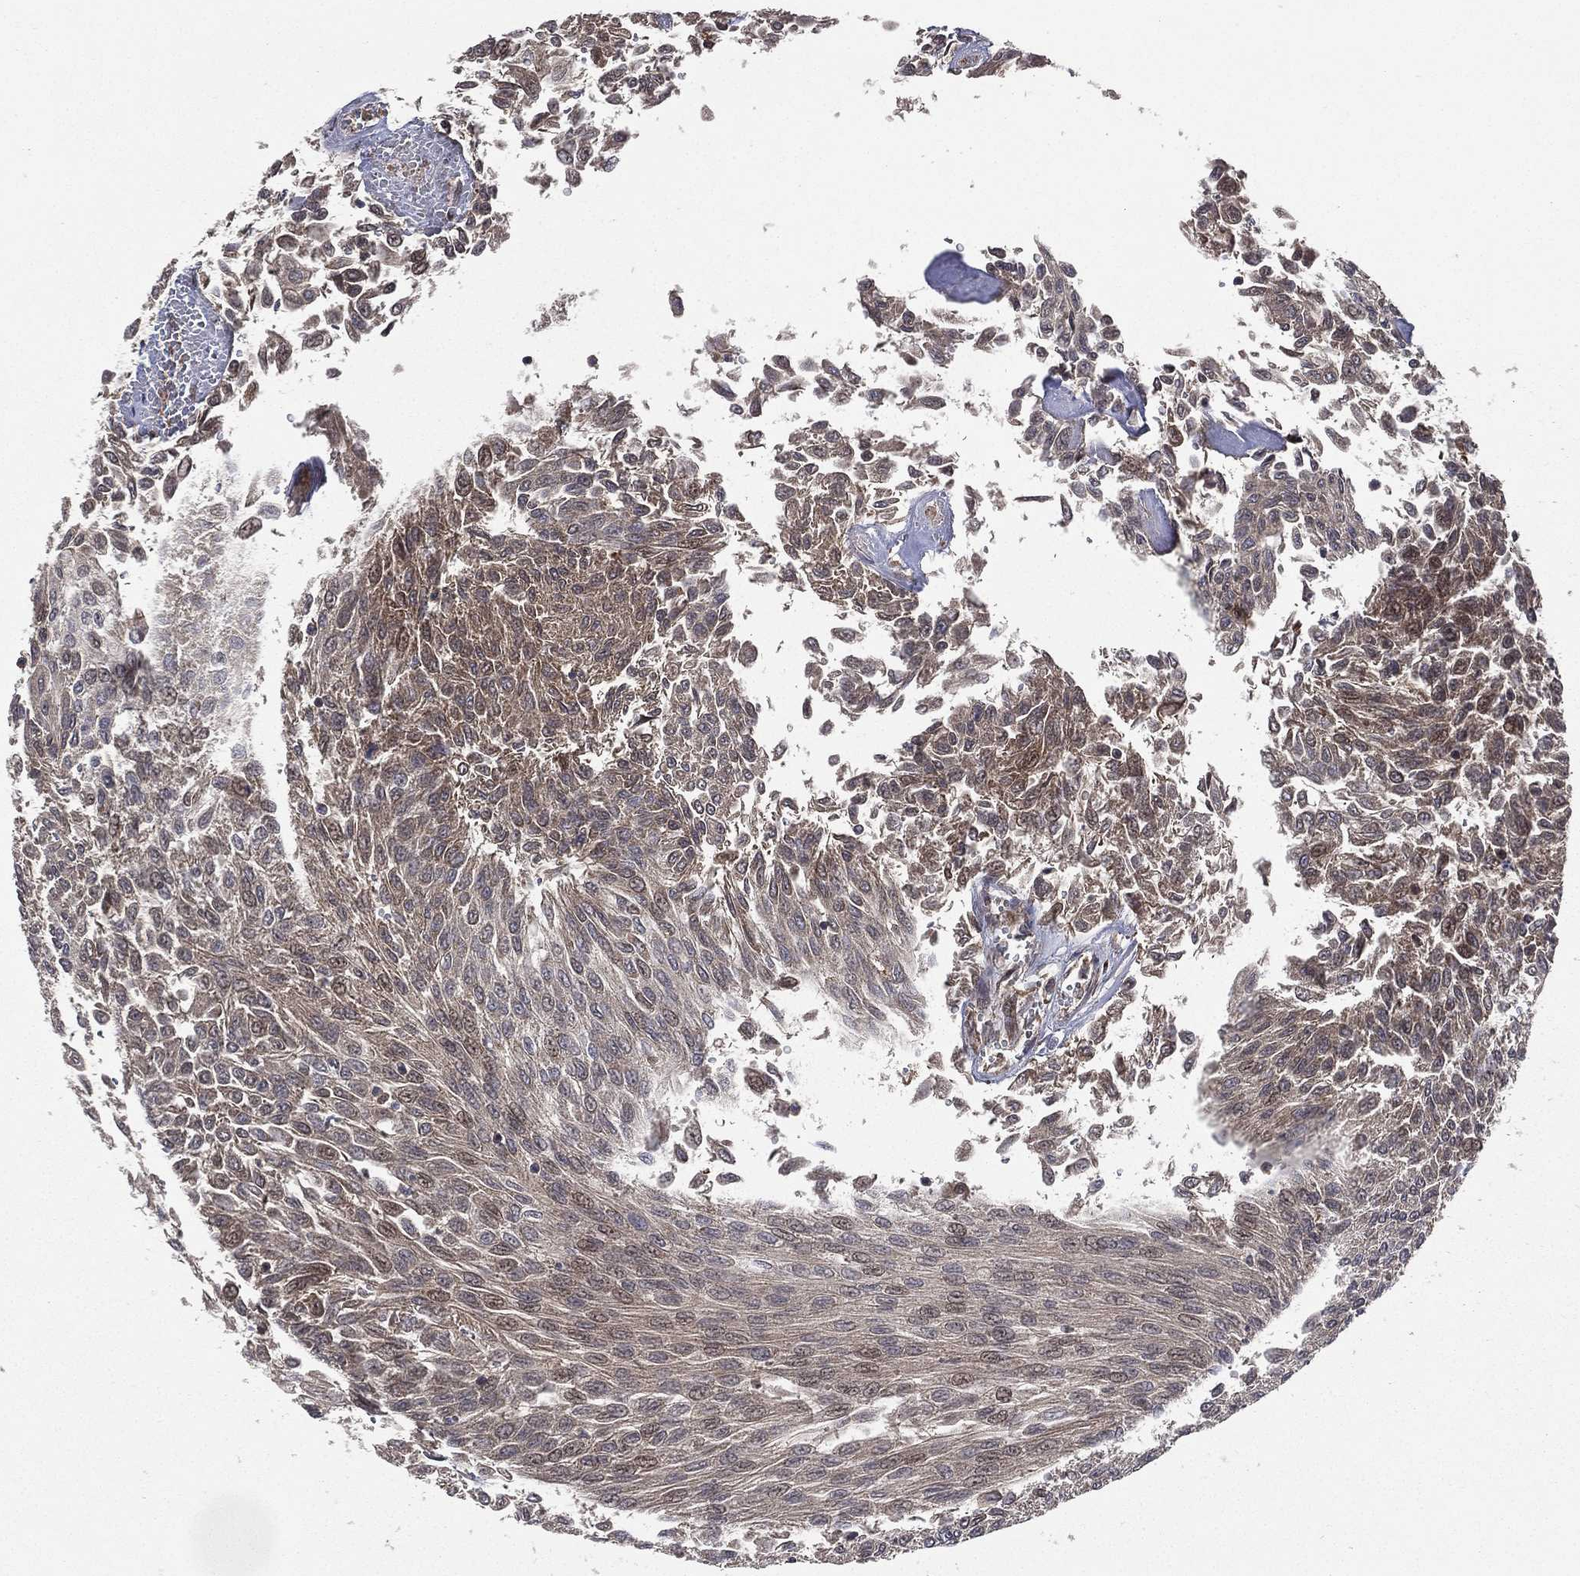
{"staining": {"intensity": "moderate", "quantity": "<25%", "location": "cytoplasmic/membranous,nuclear"}, "tissue": "urothelial cancer", "cell_type": "Tumor cells", "image_type": "cancer", "snomed": [{"axis": "morphology", "description": "Urothelial carcinoma, Low grade"}, {"axis": "topography", "description": "Urinary bladder"}], "caption": "Immunohistochemistry (DAB) staining of human urothelial cancer displays moderate cytoplasmic/membranous and nuclear protein expression in approximately <25% of tumor cells.", "gene": "RAB11FIP4", "patient": {"sex": "male", "age": 78}}